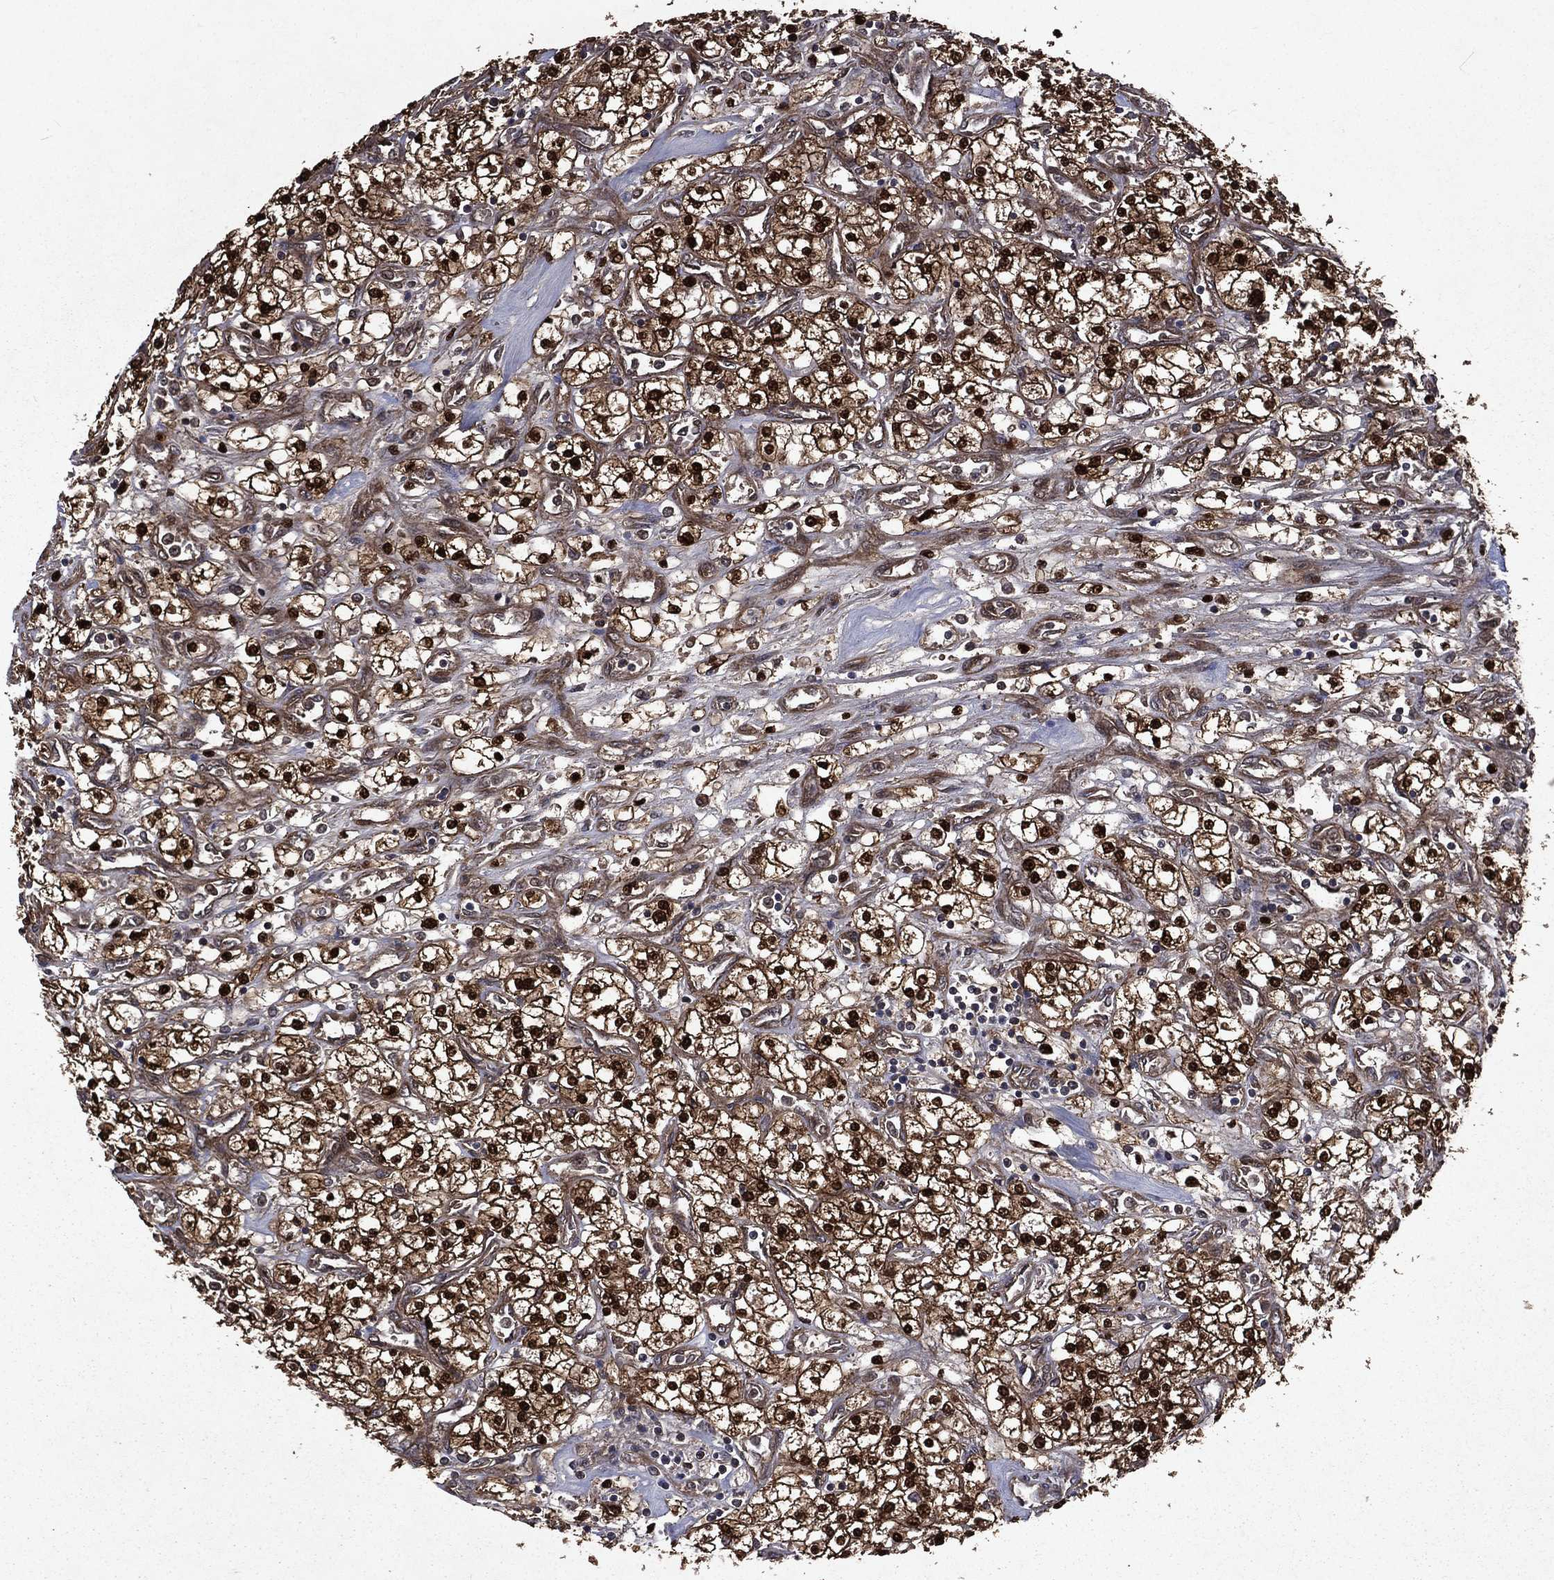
{"staining": {"intensity": "strong", "quantity": ">75%", "location": "cytoplasmic/membranous,nuclear"}, "tissue": "renal cancer", "cell_type": "Tumor cells", "image_type": "cancer", "snomed": [{"axis": "morphology", "description": "Adenocarcinoma, NOS"}, {"axis": "topography", "description": "Kidney"}], "caption": "A high-resolution histopathology image shows immunohistochemistry (IHC) staining of renal cancer (adenocarcinoma), which displays strong cytoplasmic/membranous and nuclear staining in about >75% of tumor cells.", "gene": "FGD1", "patient": {"sex": "male", "age": 80}}